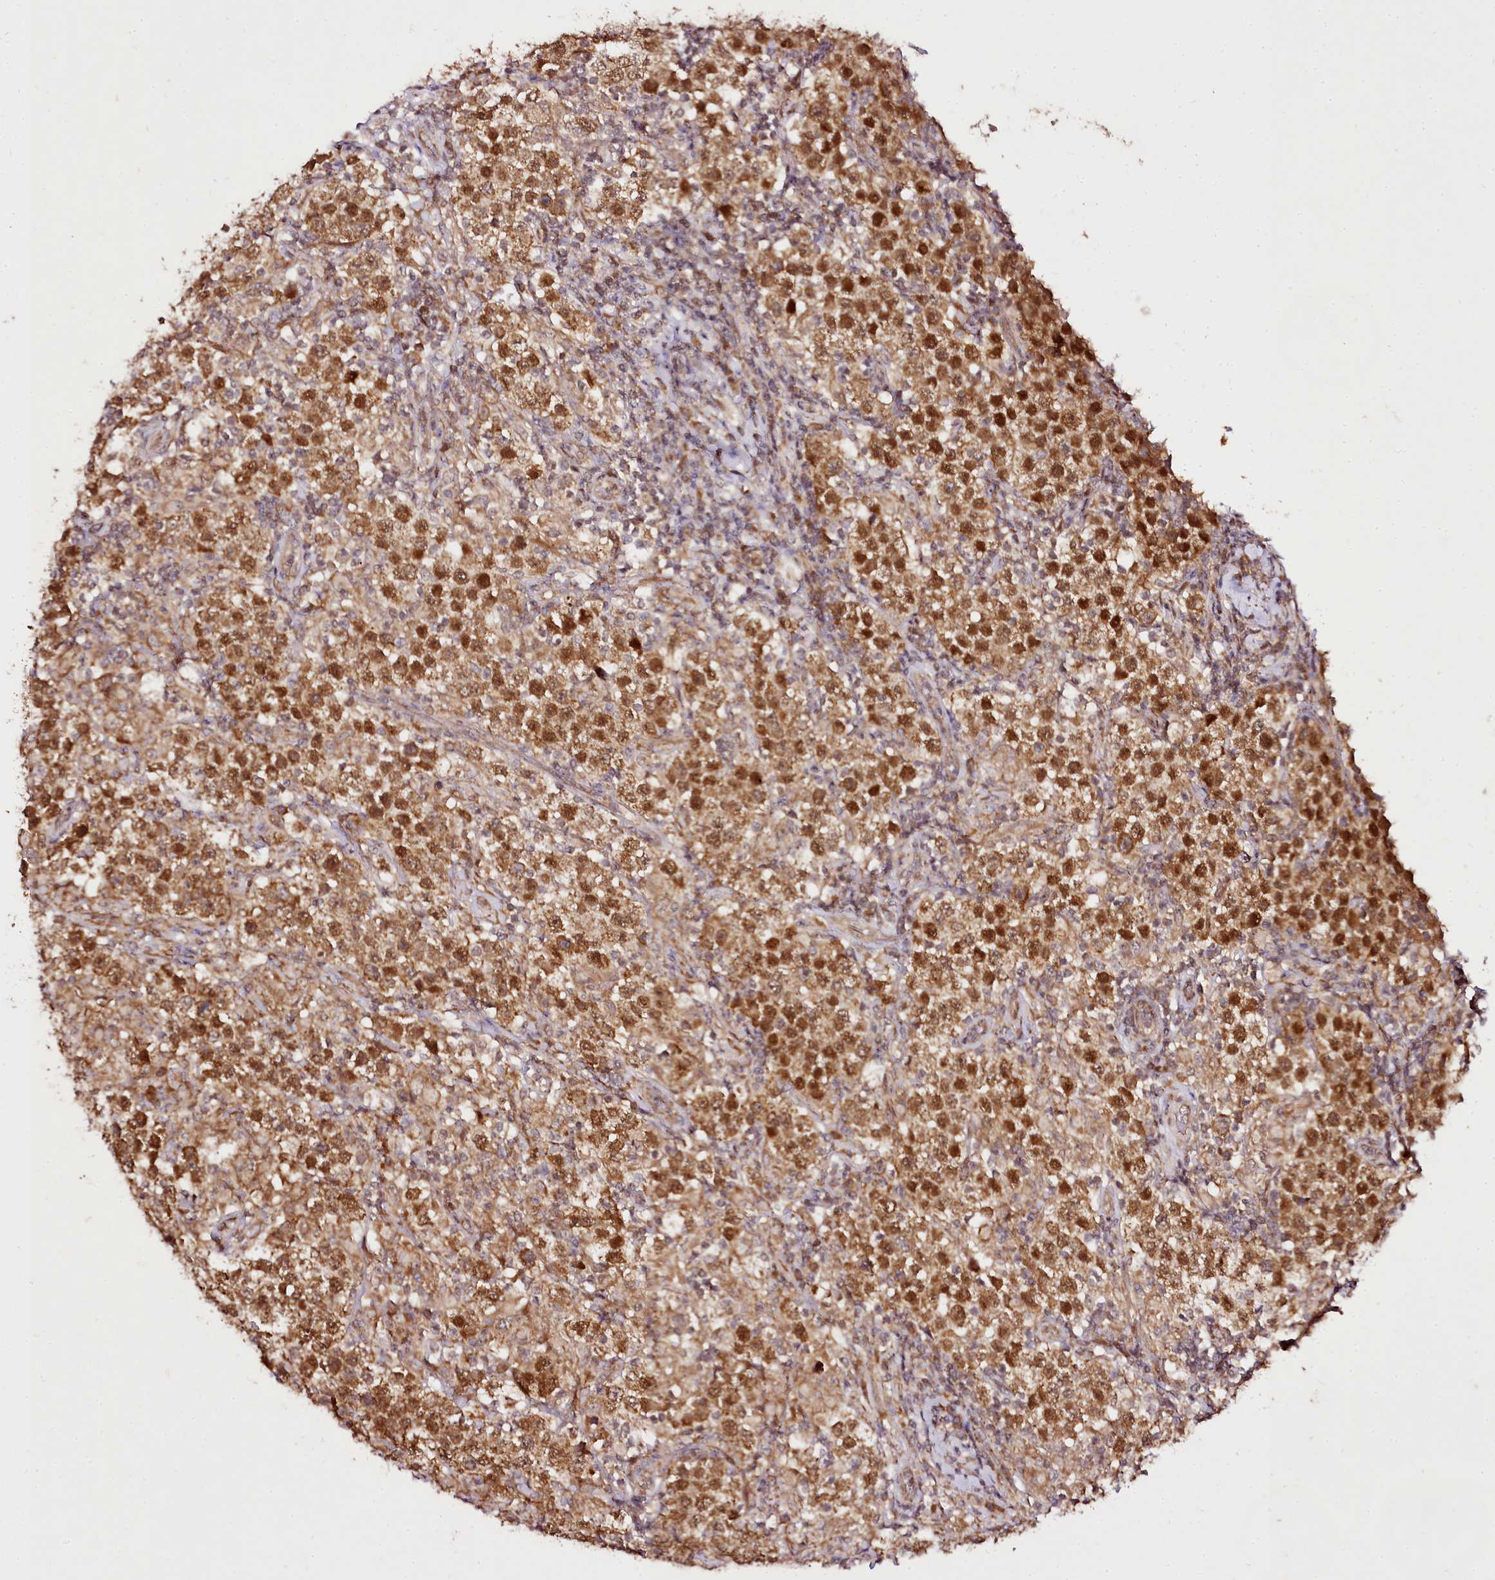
{"staining": {"intensity": "strong", "quantity": ">75%", "location": "cytoplasmic/membranous,nuclear"}, "tissue": "testis cancer", "cell_type": "Tumor cells", "image_type": "cancer", "snomed": [{"axis": "morphology", "description": "Seminoma, NOS"}, {"axis": "morphology", "description": "Carcinoma, Embryonal, NOS"}, {"axis": "topography", "description": "Testis"}], "caption": "Protein staining of testis cancer (embryonal carcinoma) tissue exhibits strong cytoplasmic/membranous and nuclear expression in about >75% of tumor cells. The protein is shown in brown color, while the nuclei are stained blue.", "gene": "EDIL3", "patient": {"sex": "male", "age": 41}}